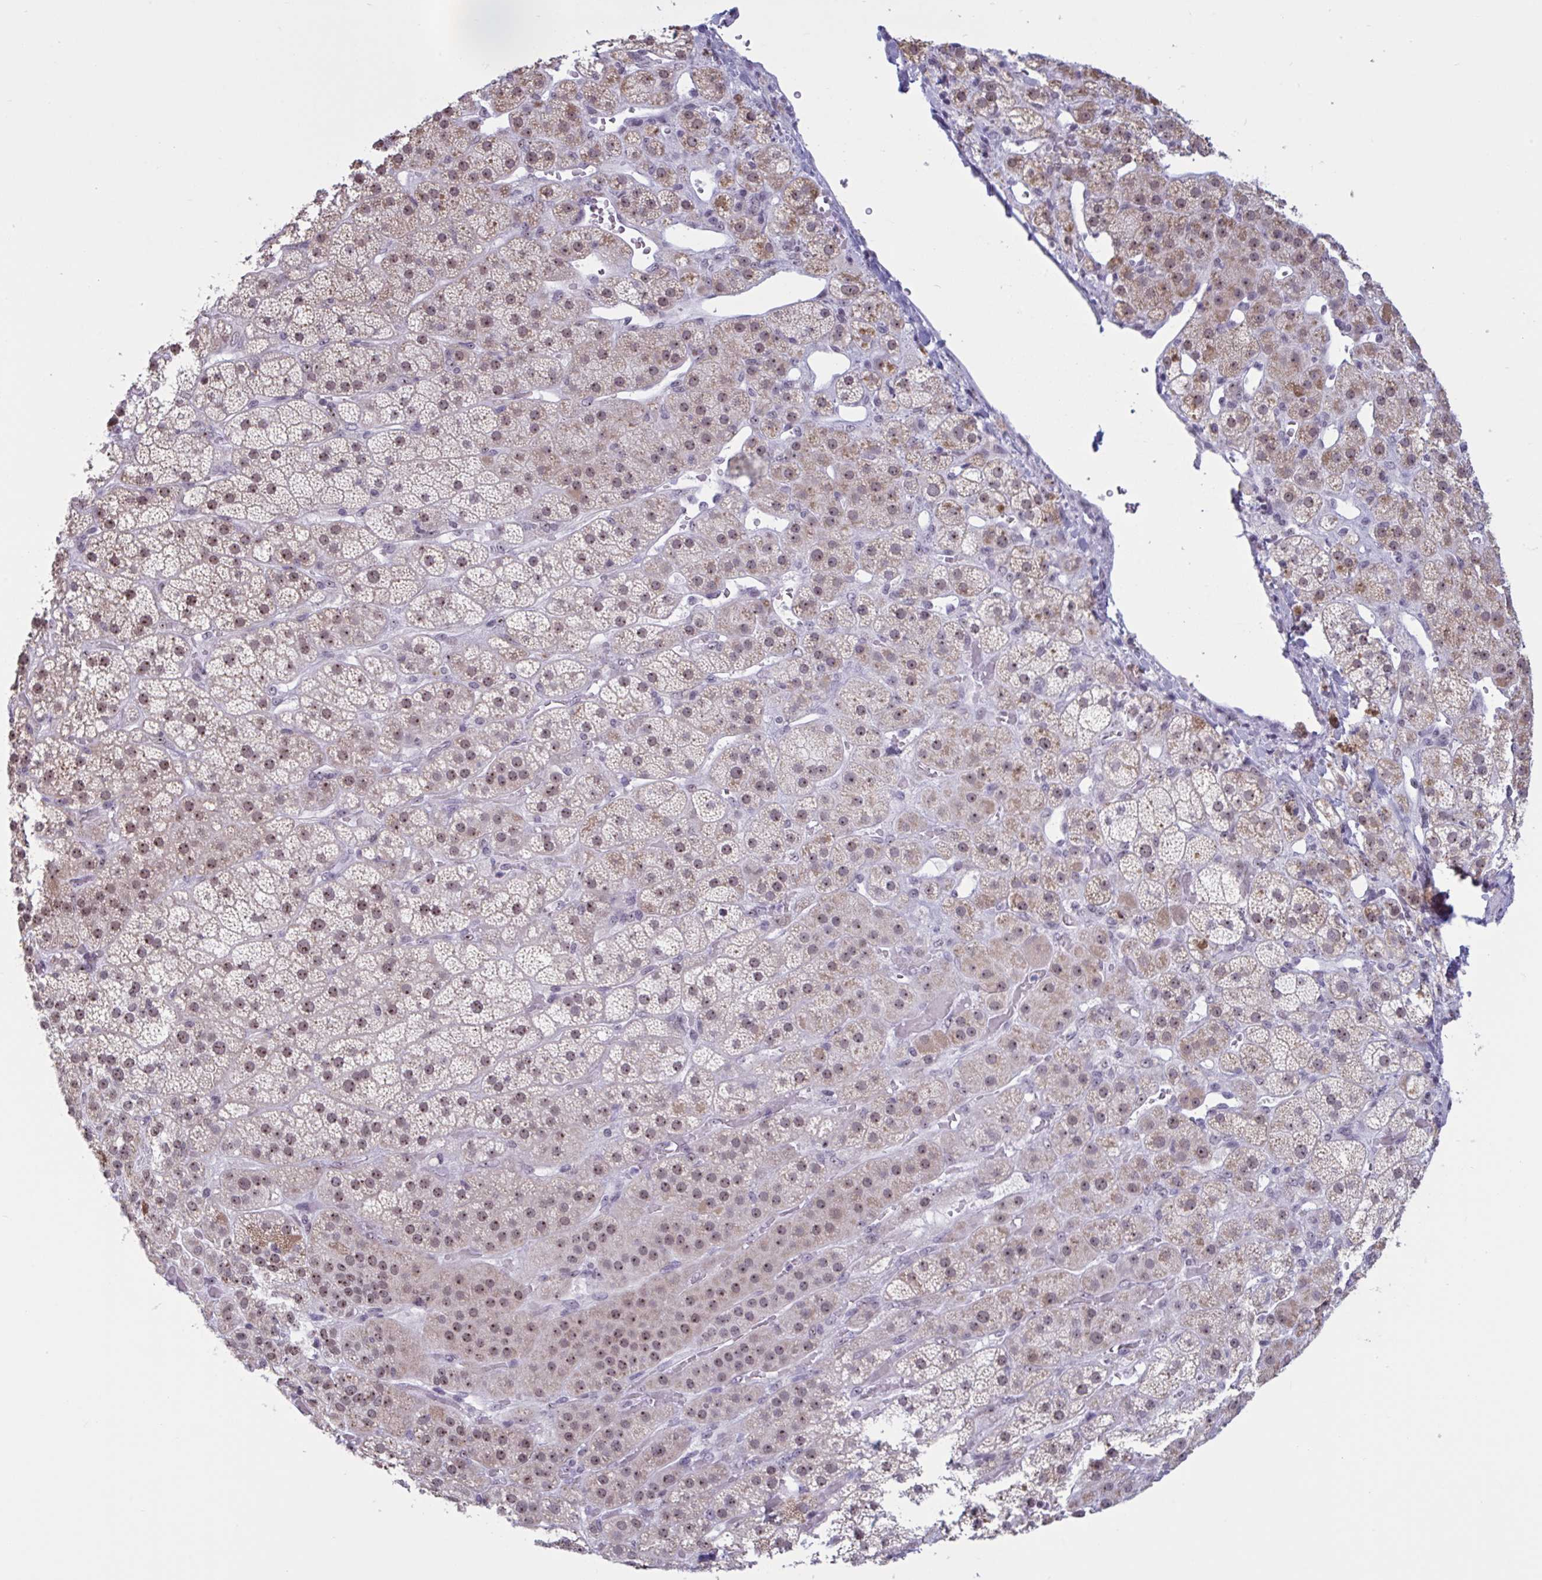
{"staining": {"intensity": "moderate", "quantity": "25%-75%", "location": "nuclear"}, "tissue": "adrenal gland", "cell_type": "Glandular cells", "image_type": "normal", "snomed": [{"axis": "morphology", "description": "Normal tissue, NOS"}, {"axis": "topography", "description": "Adrenal gland"}], "caption": "Immunohistochemical staining of benign adrenal gland shows moderate nuclear protein positivity in approximately 25%-75% of glandular cells.", "gene": "TGM6", "patient": {"sex": "male", "age": 57}}